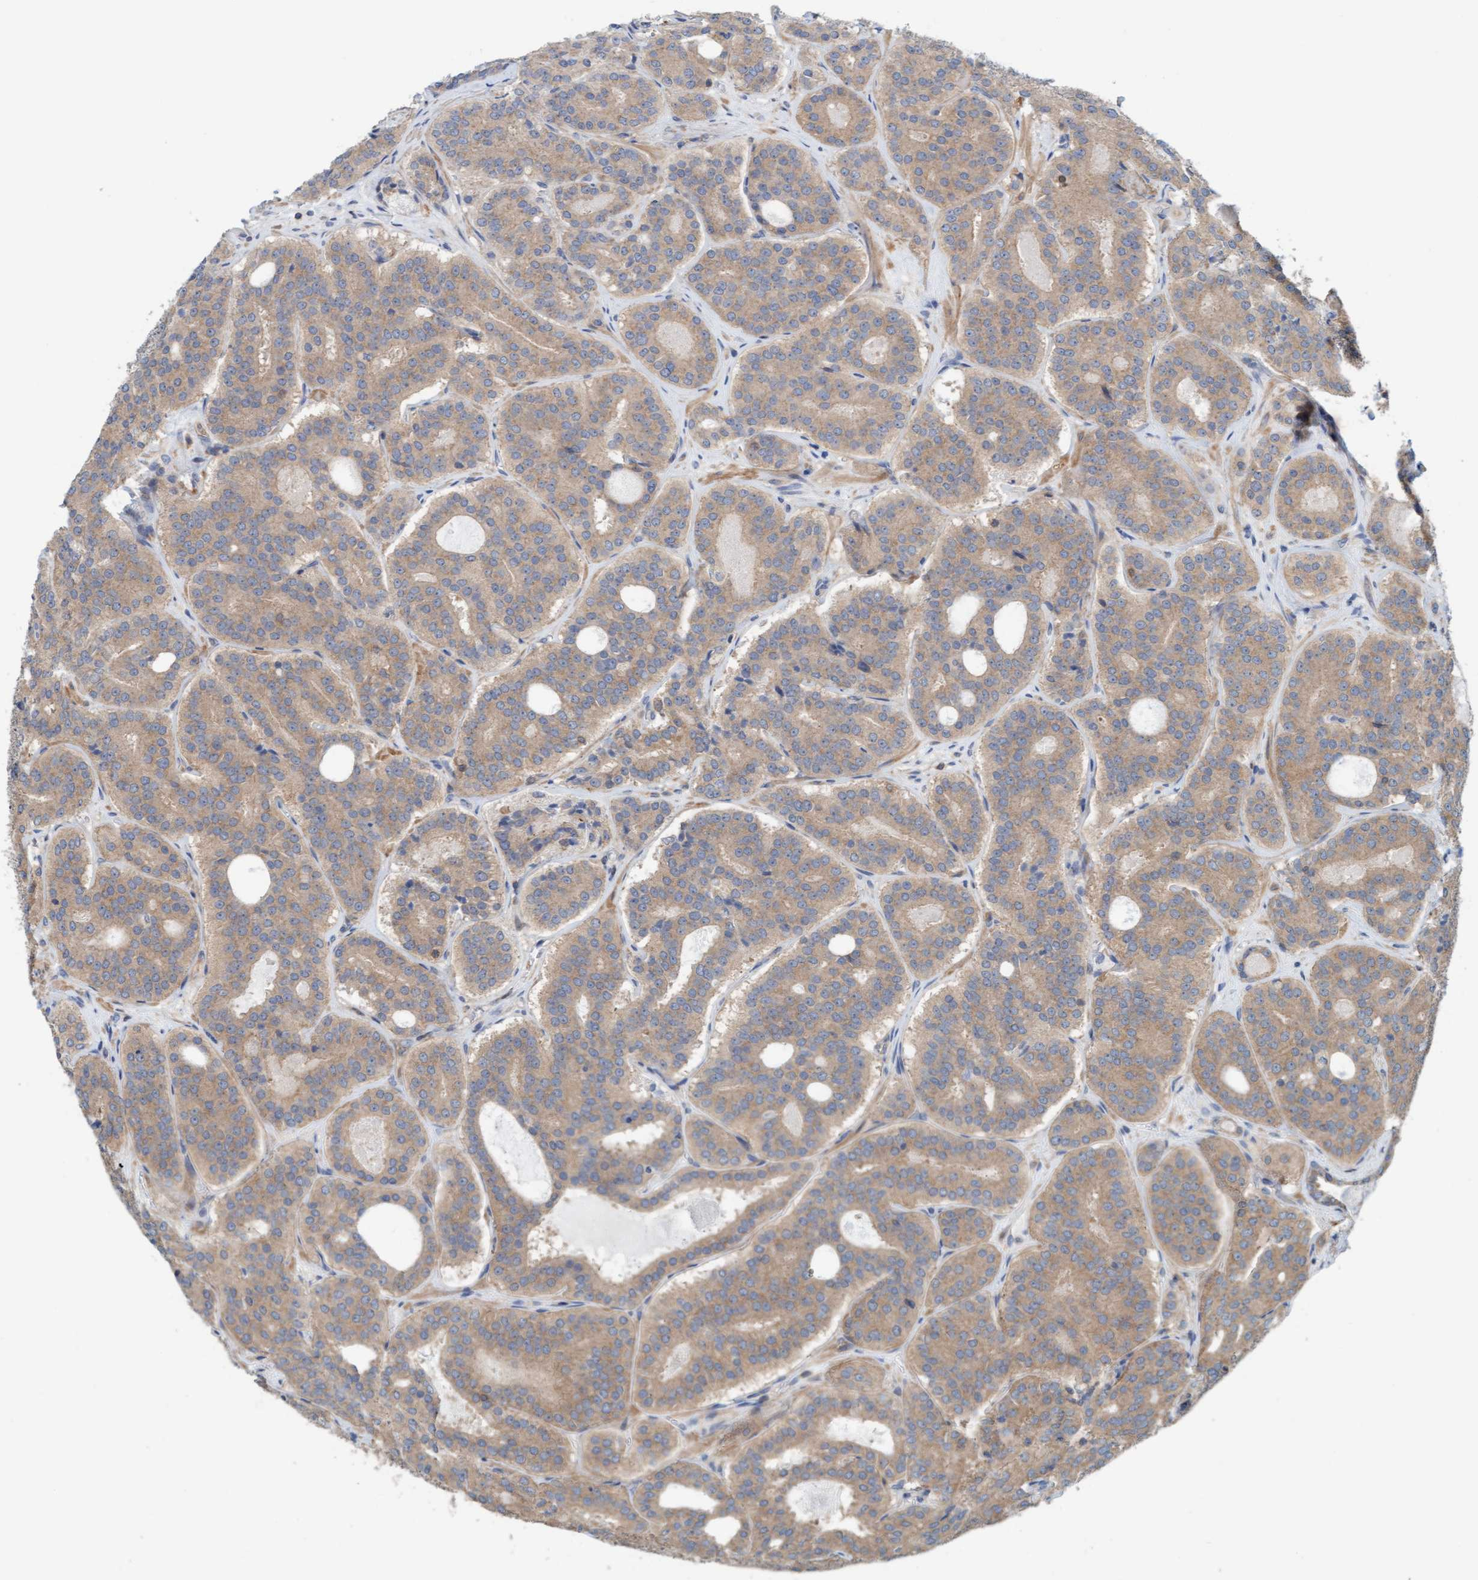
{"staining": {"intensity": "moderate", "quantity": "25%-75%", "location": "cytoplasmic/membranous"}, "tissue": "prostate cancer", "cell_type": "Tumor cells", "image_type": "cancer", "snomed": [{"axis": "morphology", "description": "Adenocarcinoma, High grade"}, {"axis": "topography", "description": "Prostate"}], "caption": "High-grade adenocarcinoma (prostate) stained for a protein (brown) shows moderate cytoplasmic/membranous positive staining in approximately 25%-75% of tumor cells.", "gene": "UBAP1", "patient": {"sex": "male", "age": 60}}